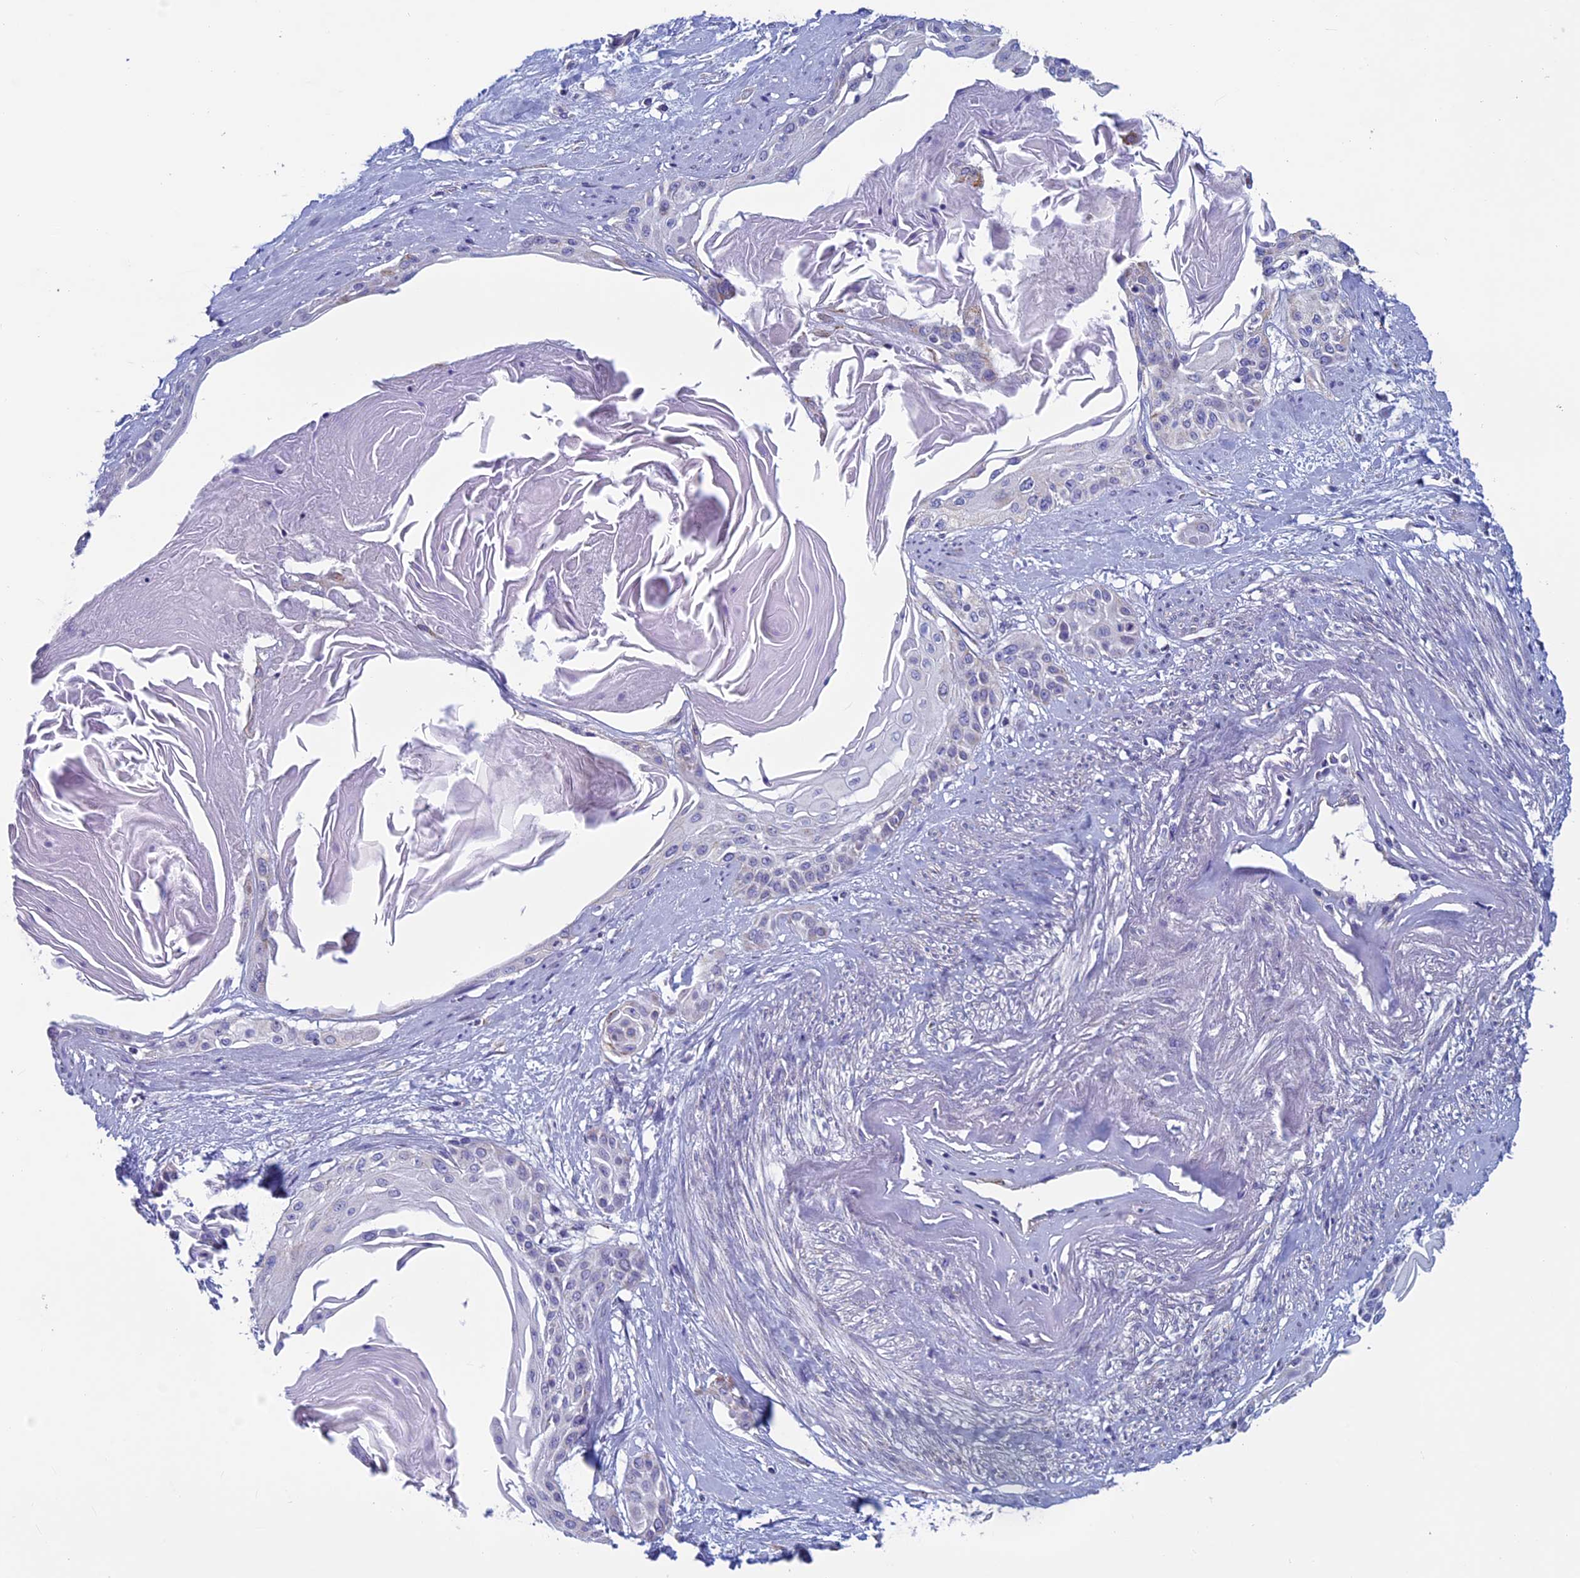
{"staining": {"intensity": "negative", "quantity": "none", "location": "none"}, "tissue": "cervical cancer", "cell_type": "Tumor cells", "image_type": "cancer", "snomed": [{"axis": "morphology", "description": "Squamous cell carcinoma, NOS"}, {"axis": "topography", "description": "Cervix"}], "caption": "Tumor cells are negative for protein expression in human cervical squamous cell carcinoma.", "gene": "MFSD12", "patient": {"sex": "female", "age": 57}}